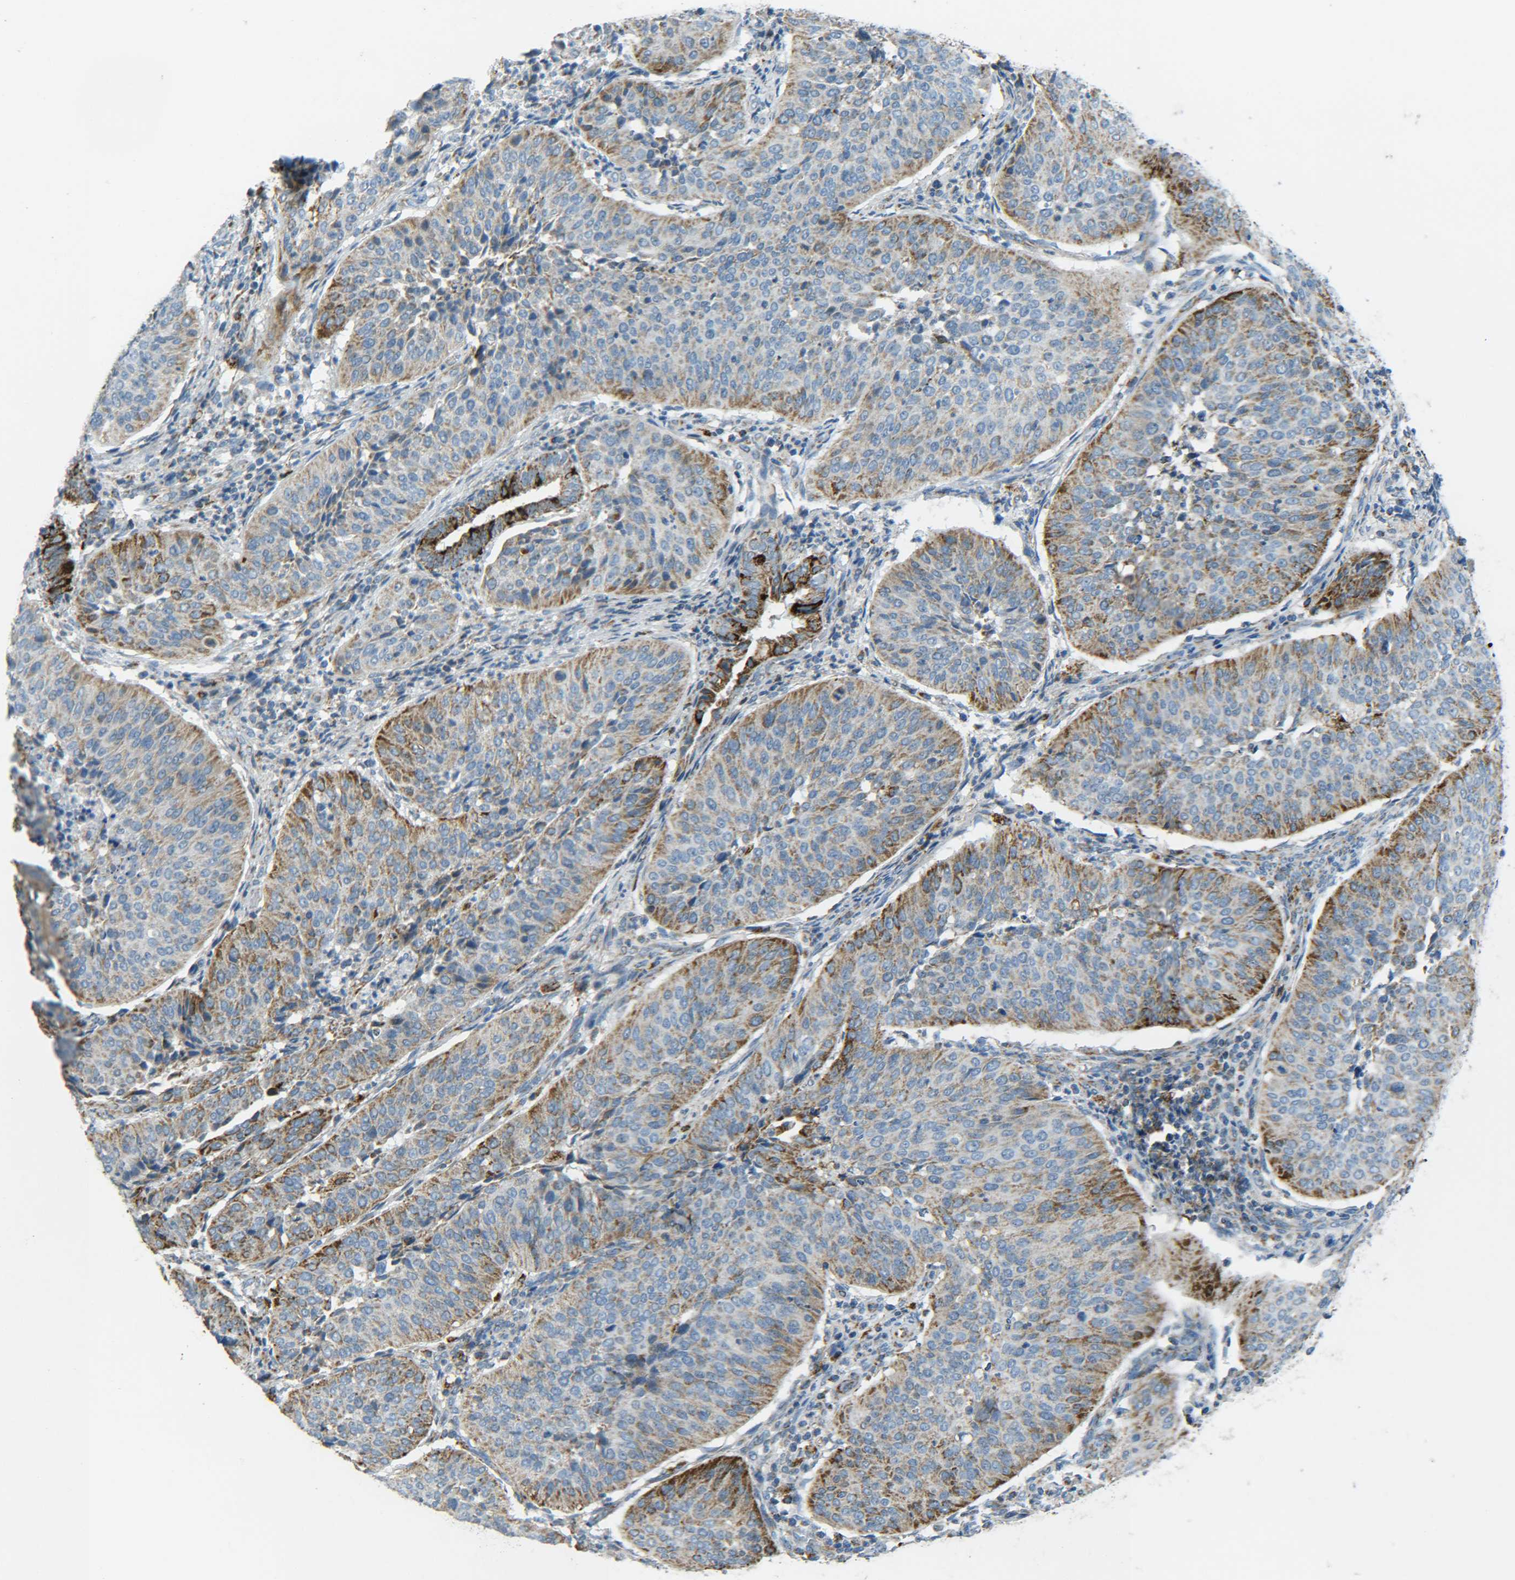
{"staining": {"intensity": "moderate", "quantity": ">75%", "location": "cytoplasmic/membranous"}, "tissue": "cervical cancer", "cell_type": "Tumor cells", "image_type": "cancer", "snomed": [{"axis": "morphology", "description": "Normal tissue, NOS"}, {"axis": "morphology", "description": "Squamous cell carcinoma, NOS"}, {"axis": "topography", "description": "Cervix"}], "caption": "A photomicrograph of cervical squamous cell carcinoma stained for a protein demonstrates moderate cytoplasmic/membranous brown staining in tumor cells.", "gene": "CYB5R1", "patient": {"sex": "female", "age": 39}}